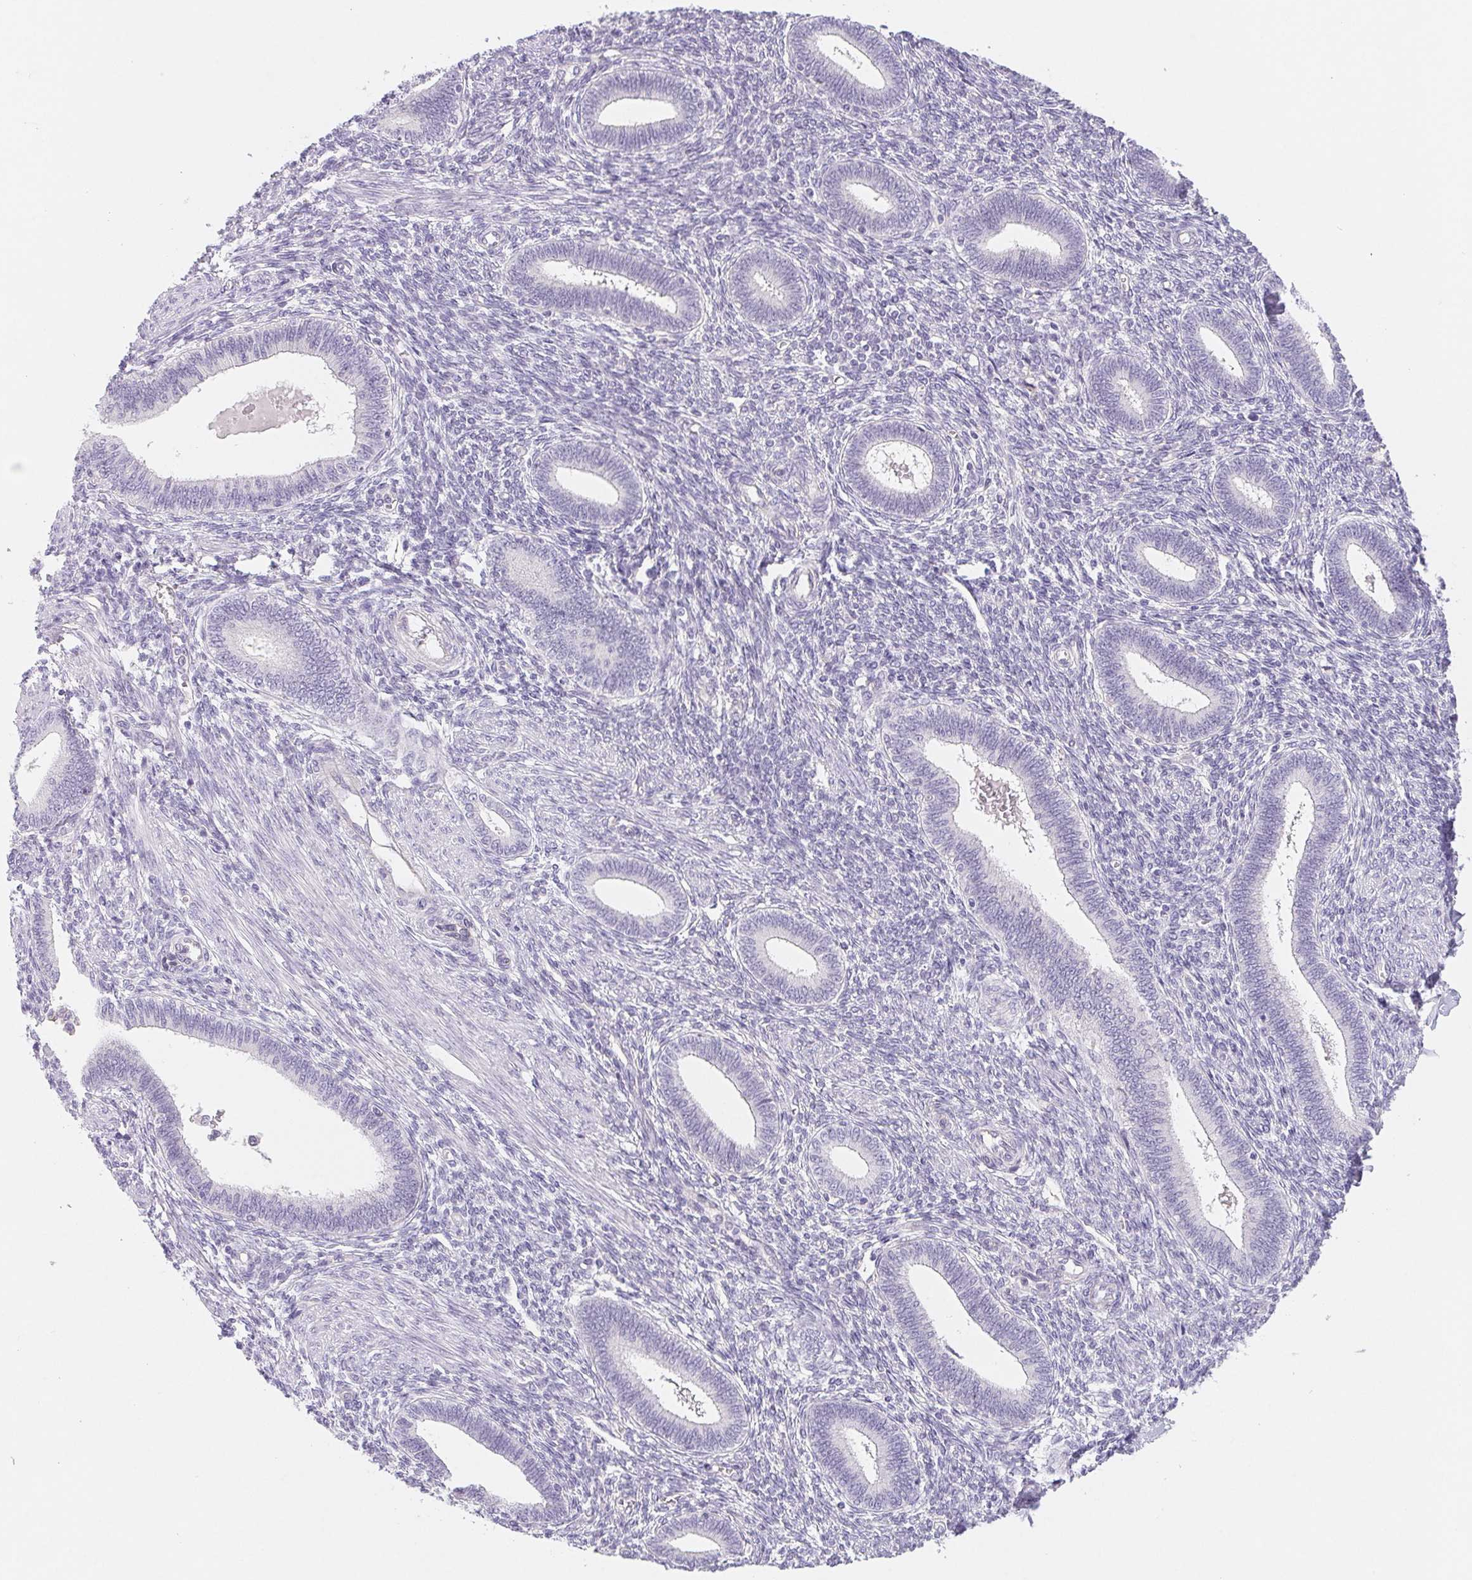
{"staining": {"intensity": "negative", "quantity": "none", "location": "none"}, "tissue": "endometrium", "cell_type": "Cells in endometrial stroma", "image_type": "normal", "snomed": [{"axis": "morphology", "description": "Normal tissue, NOS"}, {"axis": "topography", "description": "Endometrium"}], "caption": "Cells in endometrial stroma show no significant expression in normal endometrium.", "gene": "CTNND2", "patient": {"sex": "female", "age": 42}}